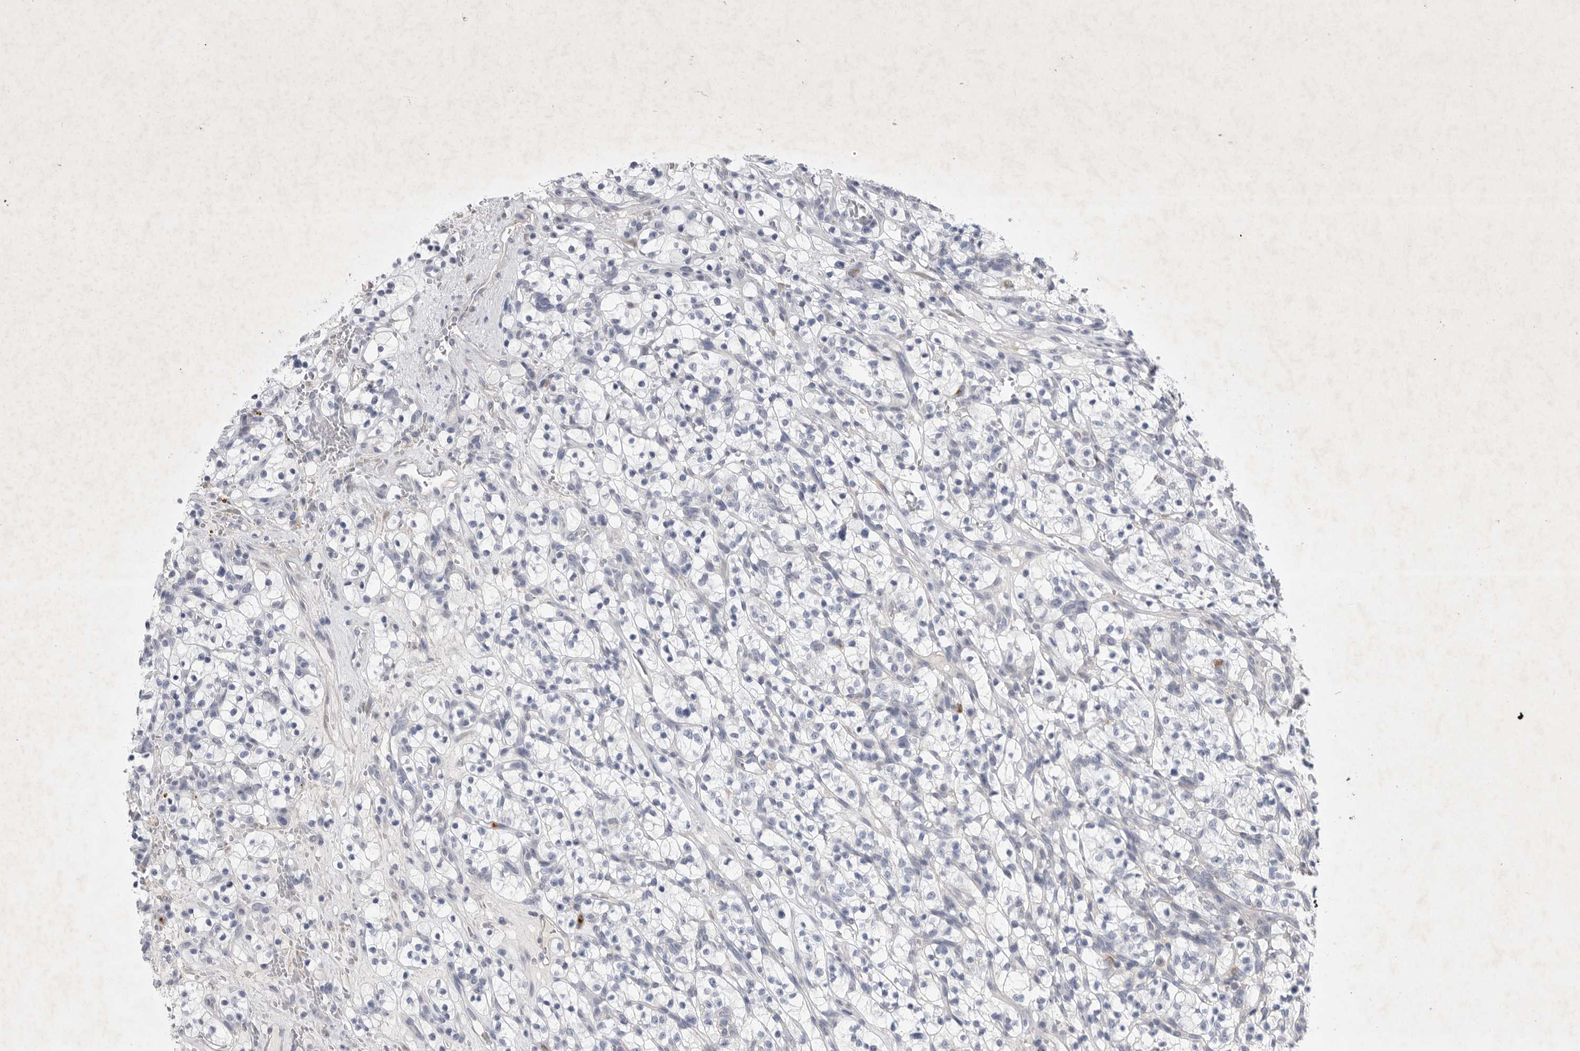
{"staining": {"intensity": "negative", "quantity": "none", "location": "none"}, "tissue": "renal cancer", "cell_type": "Tumor cells", "image_type": "cancer", "snomed": [{"axis": "morphology", "description": "Adenocarcinoma, NOS"}, {"axis": "topography", "description": "Kidney"}], "caption": "Immunohistochemistry (IHC) of renal adenocarcinoma exhibits no staining in tumor cells.", "gene": "SIGLEC10", "patient": {"sex": "female", "age": 57}}